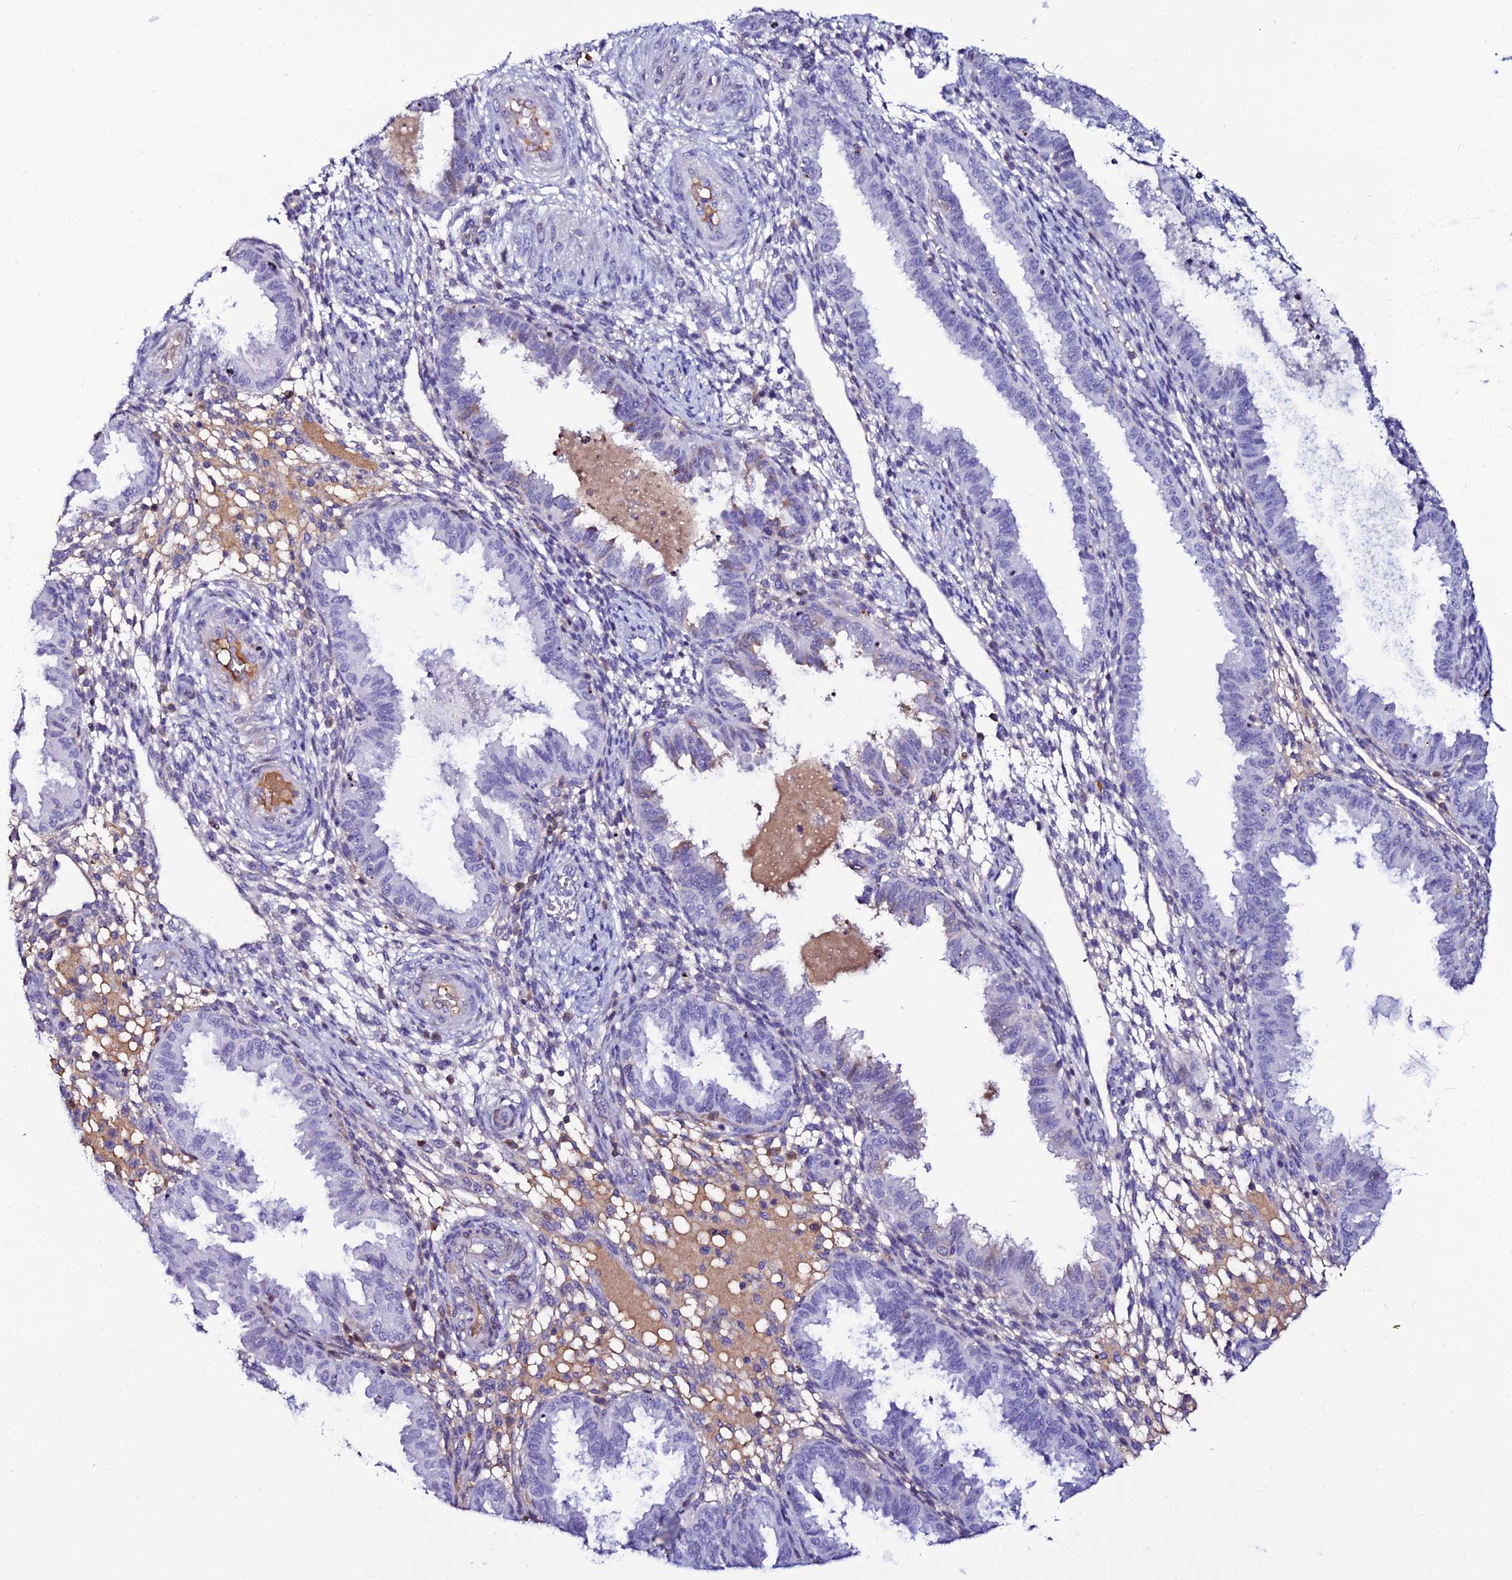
{"staining": {"intensity": "negative", "quantity": "none", "location": "none"}, "tissue": "endometrium", "cell_type": "Cells in endometrial stroma", "image_type": "normal", "snomed": [{"axis": "morphology", "description": "Normal tissue, NOS"}, {"axis": "topography", "description": "Endometrium"}], "caption": "This histopathology image is of benign endometrium stained with IHC to label a protein in brown with the nuclei are counter-stained blue. There is no staining in cells in endometrial stroma. (DAB (3,3'-diaminobenzidine) IHC visualized using brightfield microscopy, high magnification).", "gene": "DEFB132", "patient": {"sex": "female", "age": 33}}